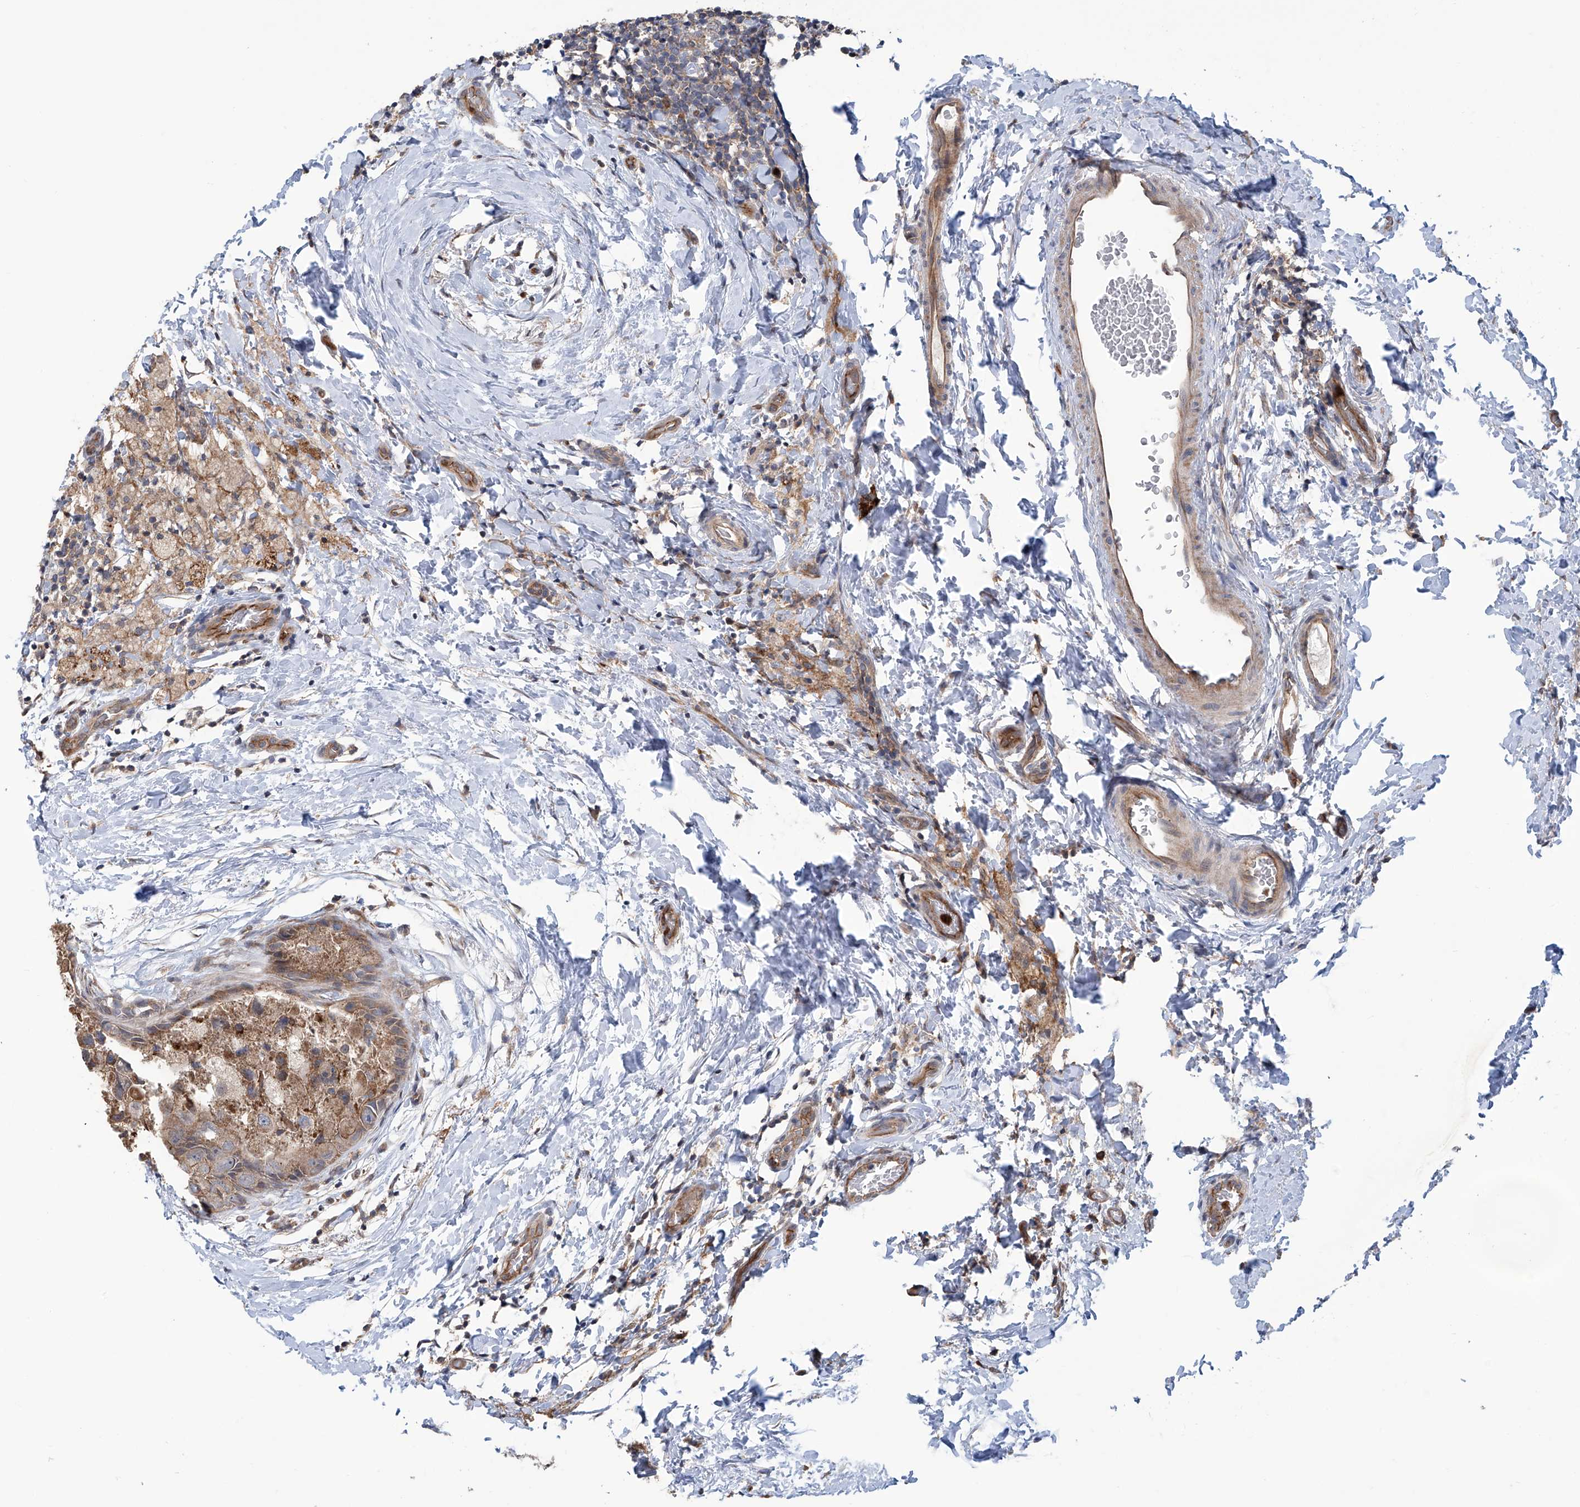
{"staining": {"intensity": "moderate", "quantity": ">75%", "location": "cytoplasmic/membranous"}, "tissue": "breast cancer", "cell_type": "Tumor cells", "image_type": "cancer", "snomed": [{"axis": "morphology", "description": "Duct carcinoma"}, {"axis": "topography", "description": "Breast"}], "caption": "Breast cancer (intraductal carcinoma) stained with a protein marker demonstrates moderate staining in tumor cells.", "gene": "EIF2D", "patient": {"sex": "female", "age": 62}}